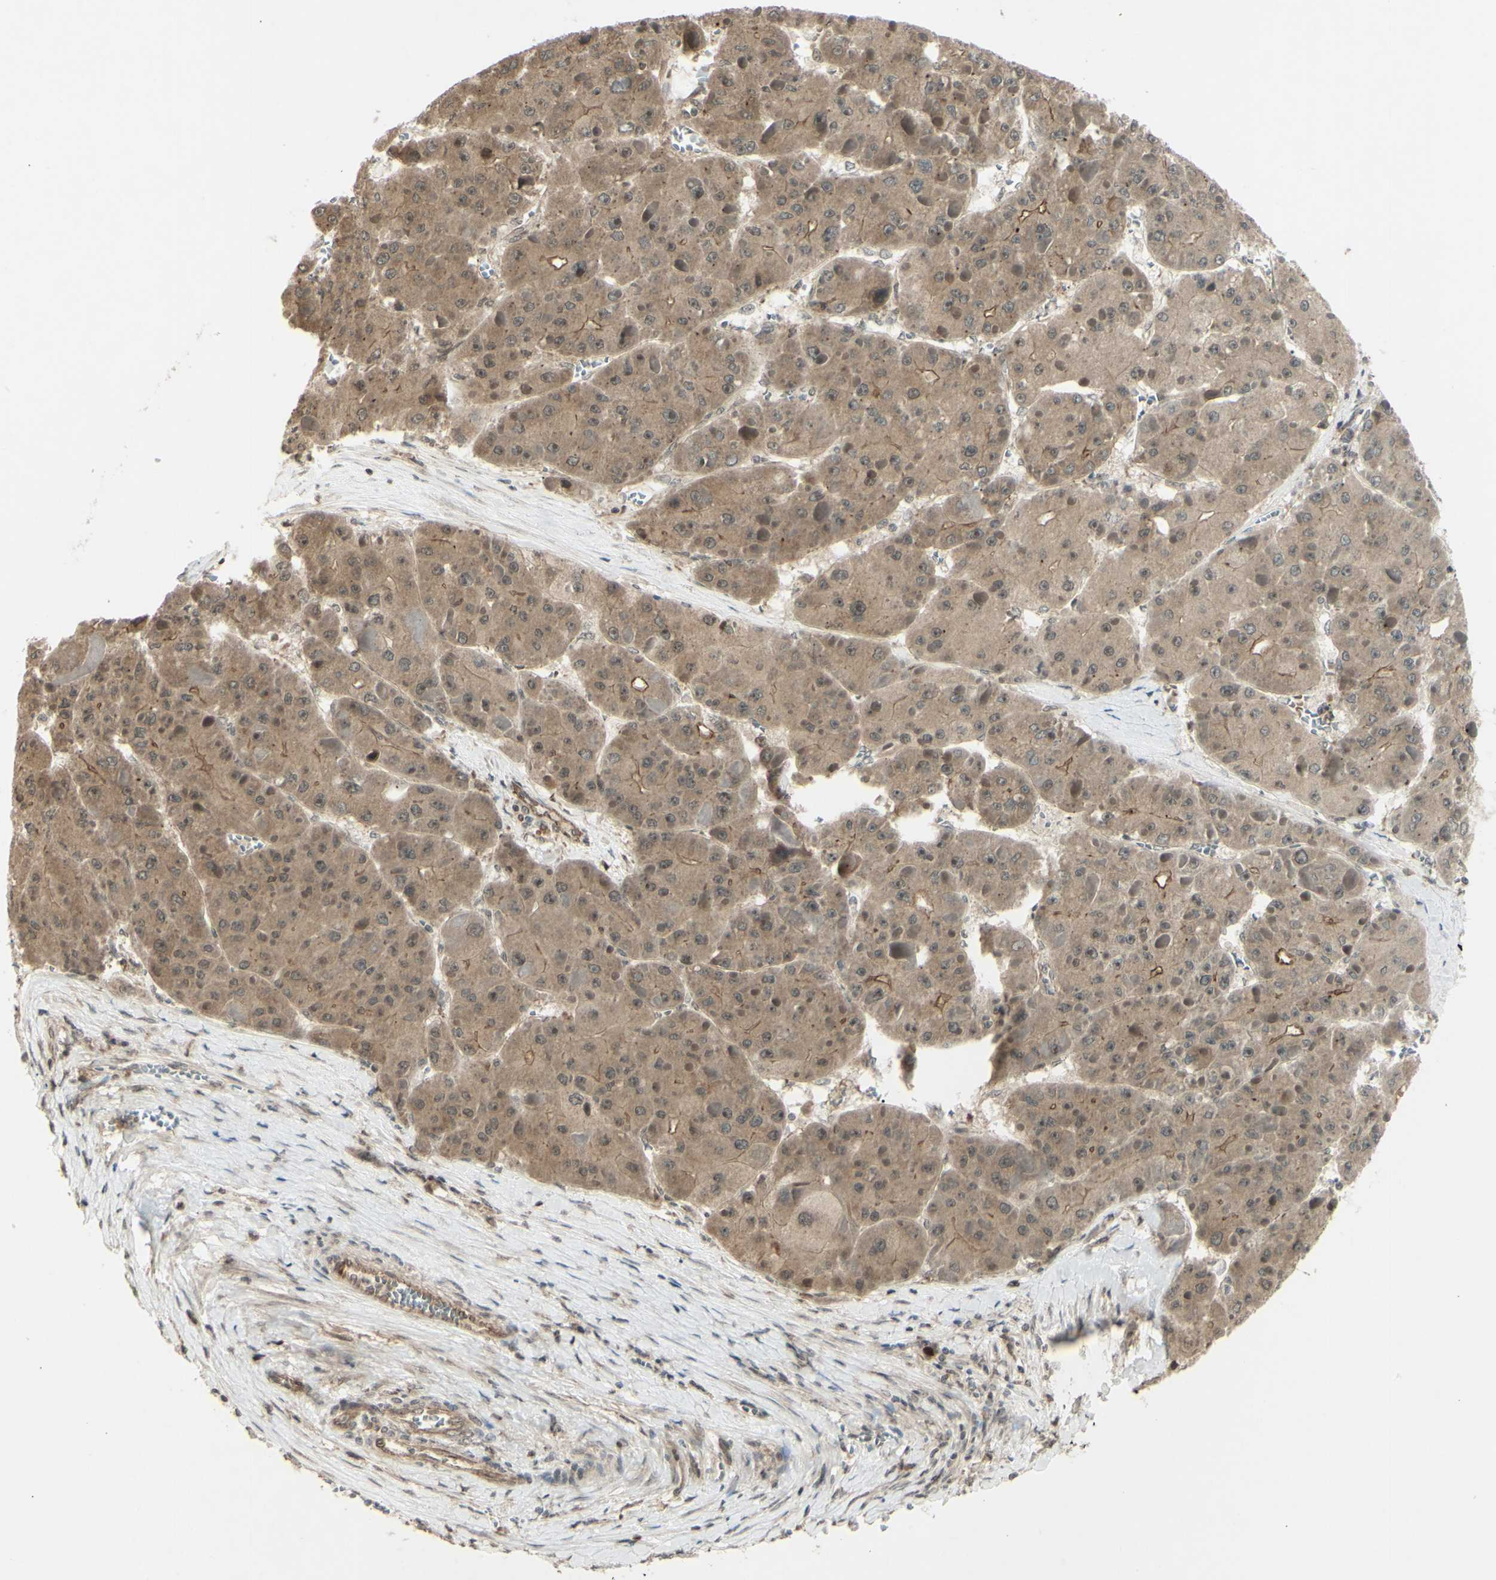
{"staining": {"intensity": "moderate", "quantity": ">75%", "location": "cytoplasmic/membranous"}, "tissue": "liver cancer", "cell_type": "Tumor cells", "image_type": "cancer", "snomed": [{"axis": "morphology", "description": "Carcinoma, Hepatocellular, NOS"}, {"axis": "topography", "description": "Liver"}], "caption": "DAB immunohistochemical staining of human liver cancer reveals moderate cytoplasmic/membranous protein expression in approximately >75% of tumor cells.", "gene": "BLNK", "patient": {"sex": "female", "age": 73}}